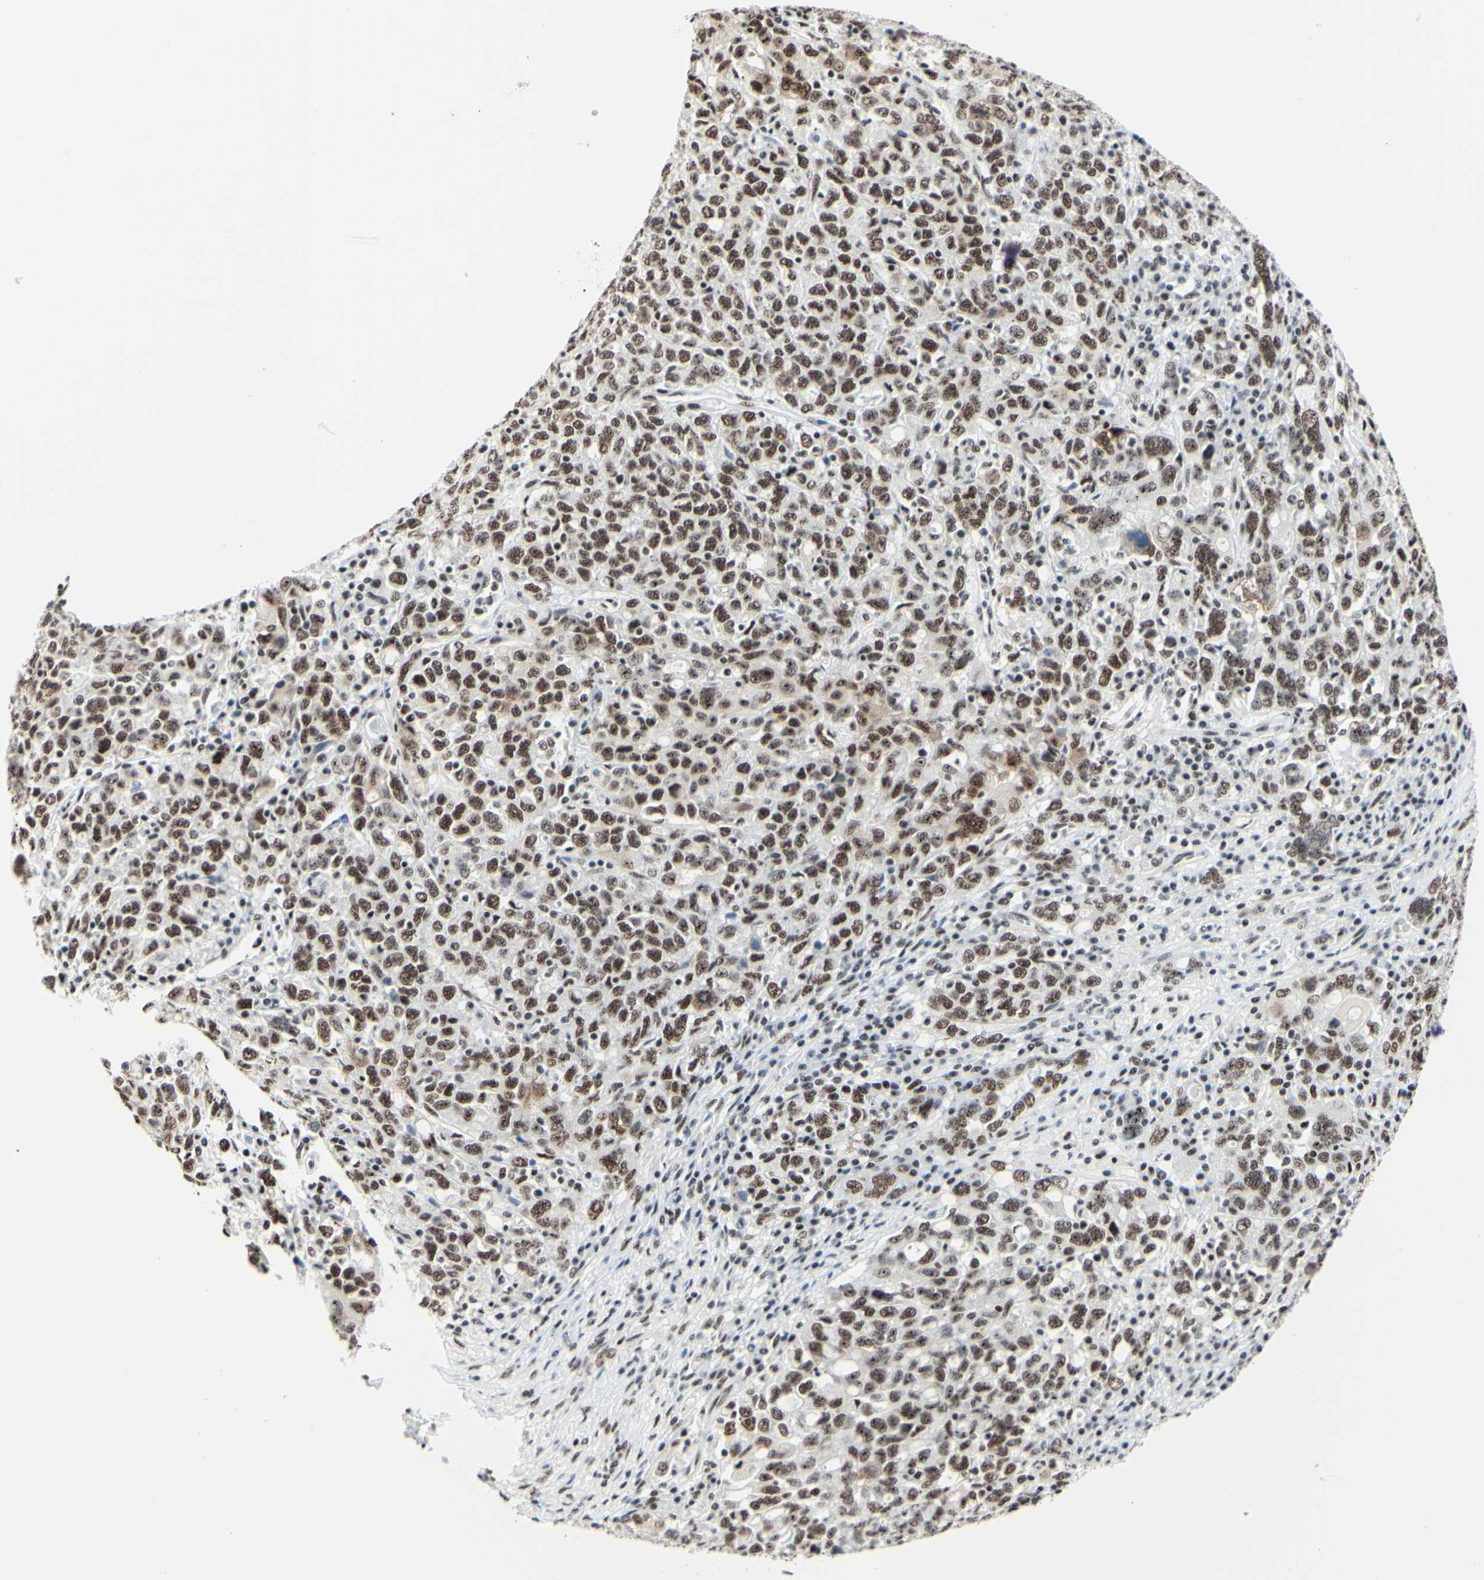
{"staining": {"intensity": "moderate", "quantity": ">75%", "location": "nuclear"}, "tissue": "ovarian cancer", "cell_type": "Tumor cells", "image_type": "cancer", "snomed": [{"axis": "morphology", "description": "Carcinoma, endometroid"}, {"axis": "topography", "description": "Ovary"}], "caption": "The histopathology image exhibits a brown stain indicating the presence of a protein in the nuclear of tumor cells in ovarian endometroid carcinoma.", "gene": "WTAP", "patient": {"sex": "female", "age": 62}}